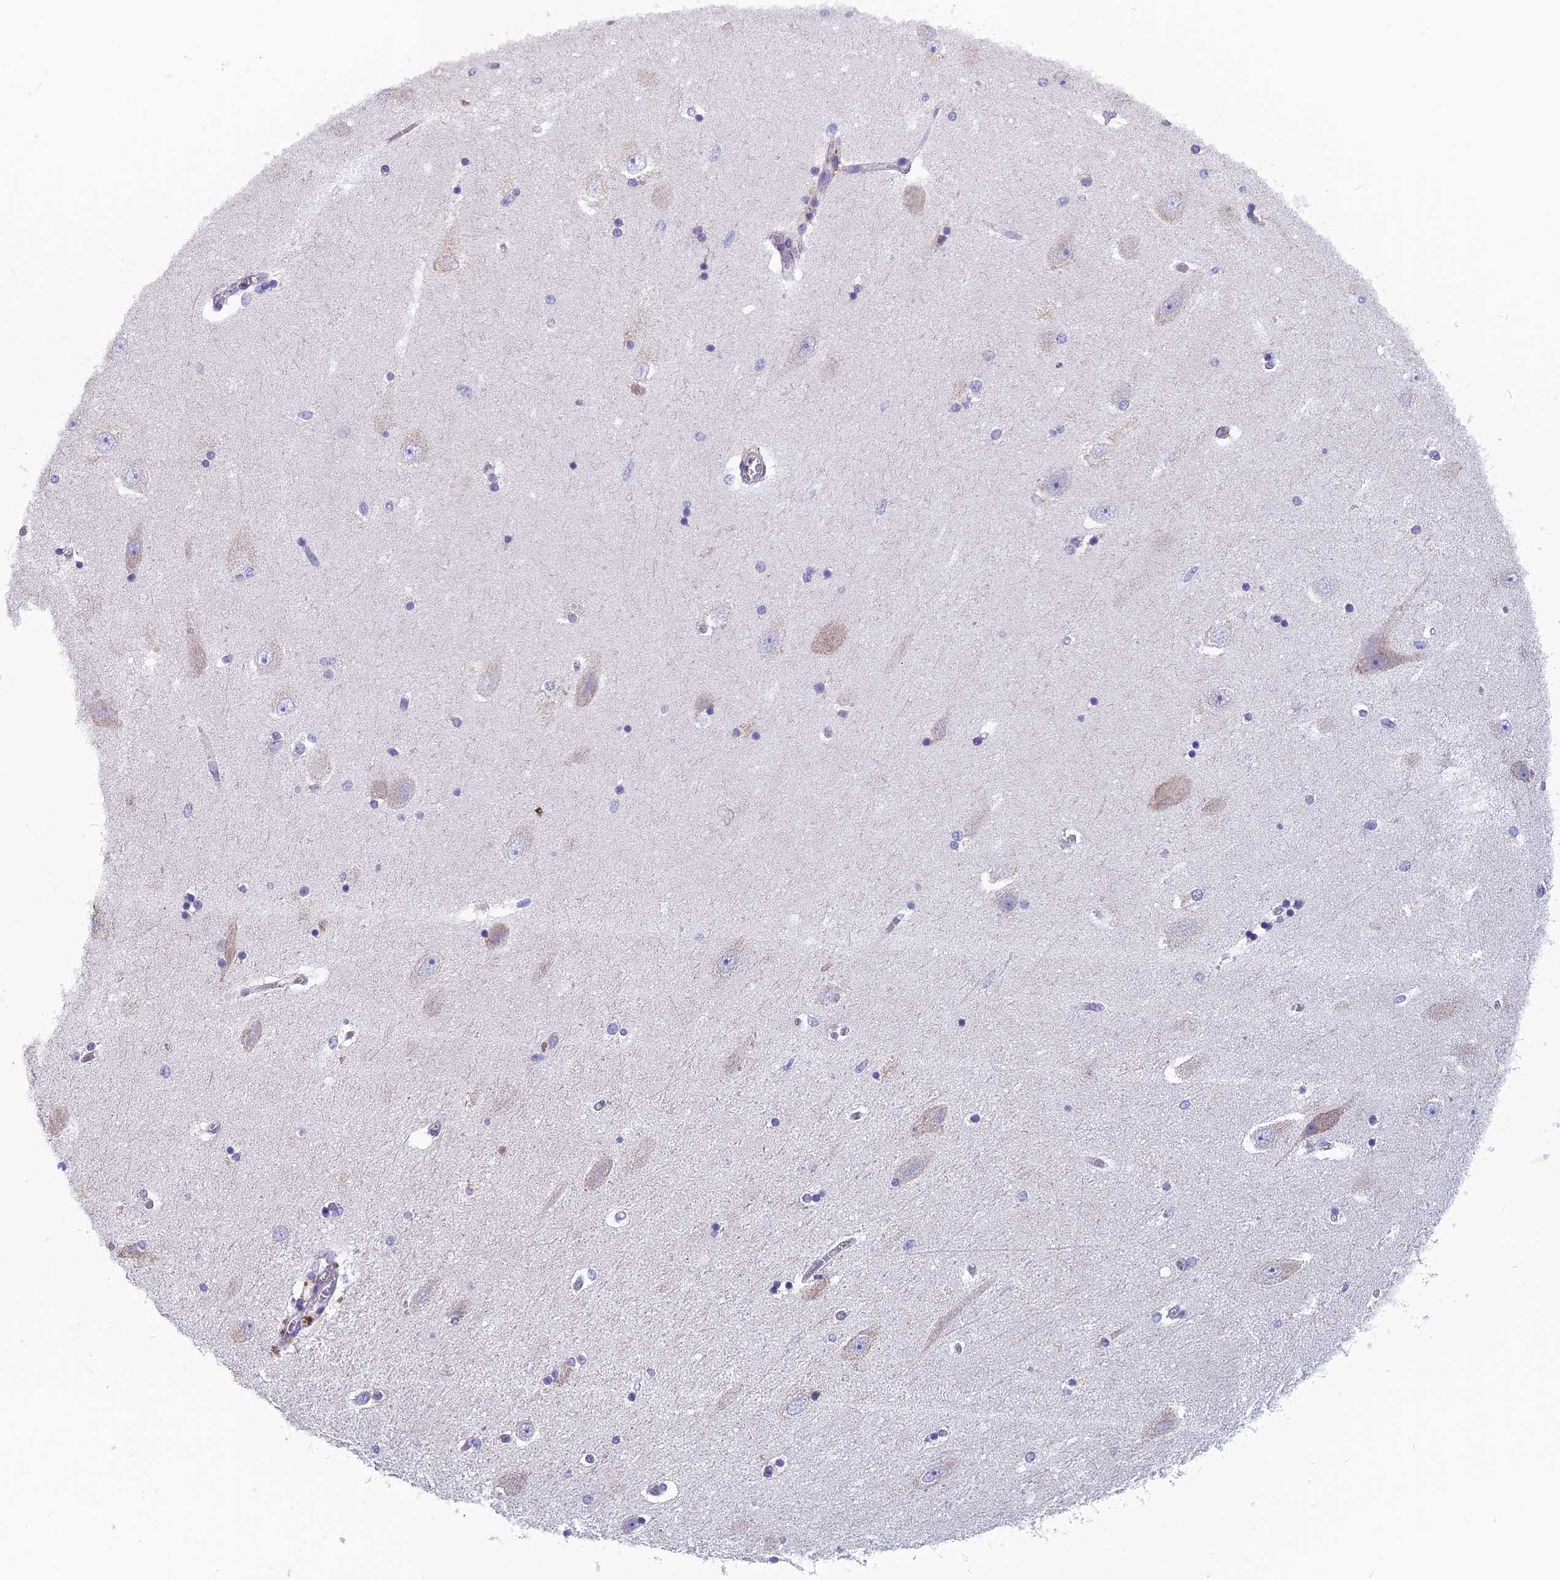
{"staining": {"intensity": "negative", "quantity": "none", "location": "none"}, "tissue": "hippocampus", "cell_type": "Glial cells", "image_type": "normal", "snomed": [{"axis": "morphology", "description": "Normal tissue, NOS"}, {"axis": "topography", "description": "Hippocampus"}], "caption": "A micrograph of human hippocampus is negative for staining in glial cells. (Immunohistochemistry, brightfield microscopy, high magnification).", "gene": "MRI1", "patient": {"sex": "female", "age": 54}}